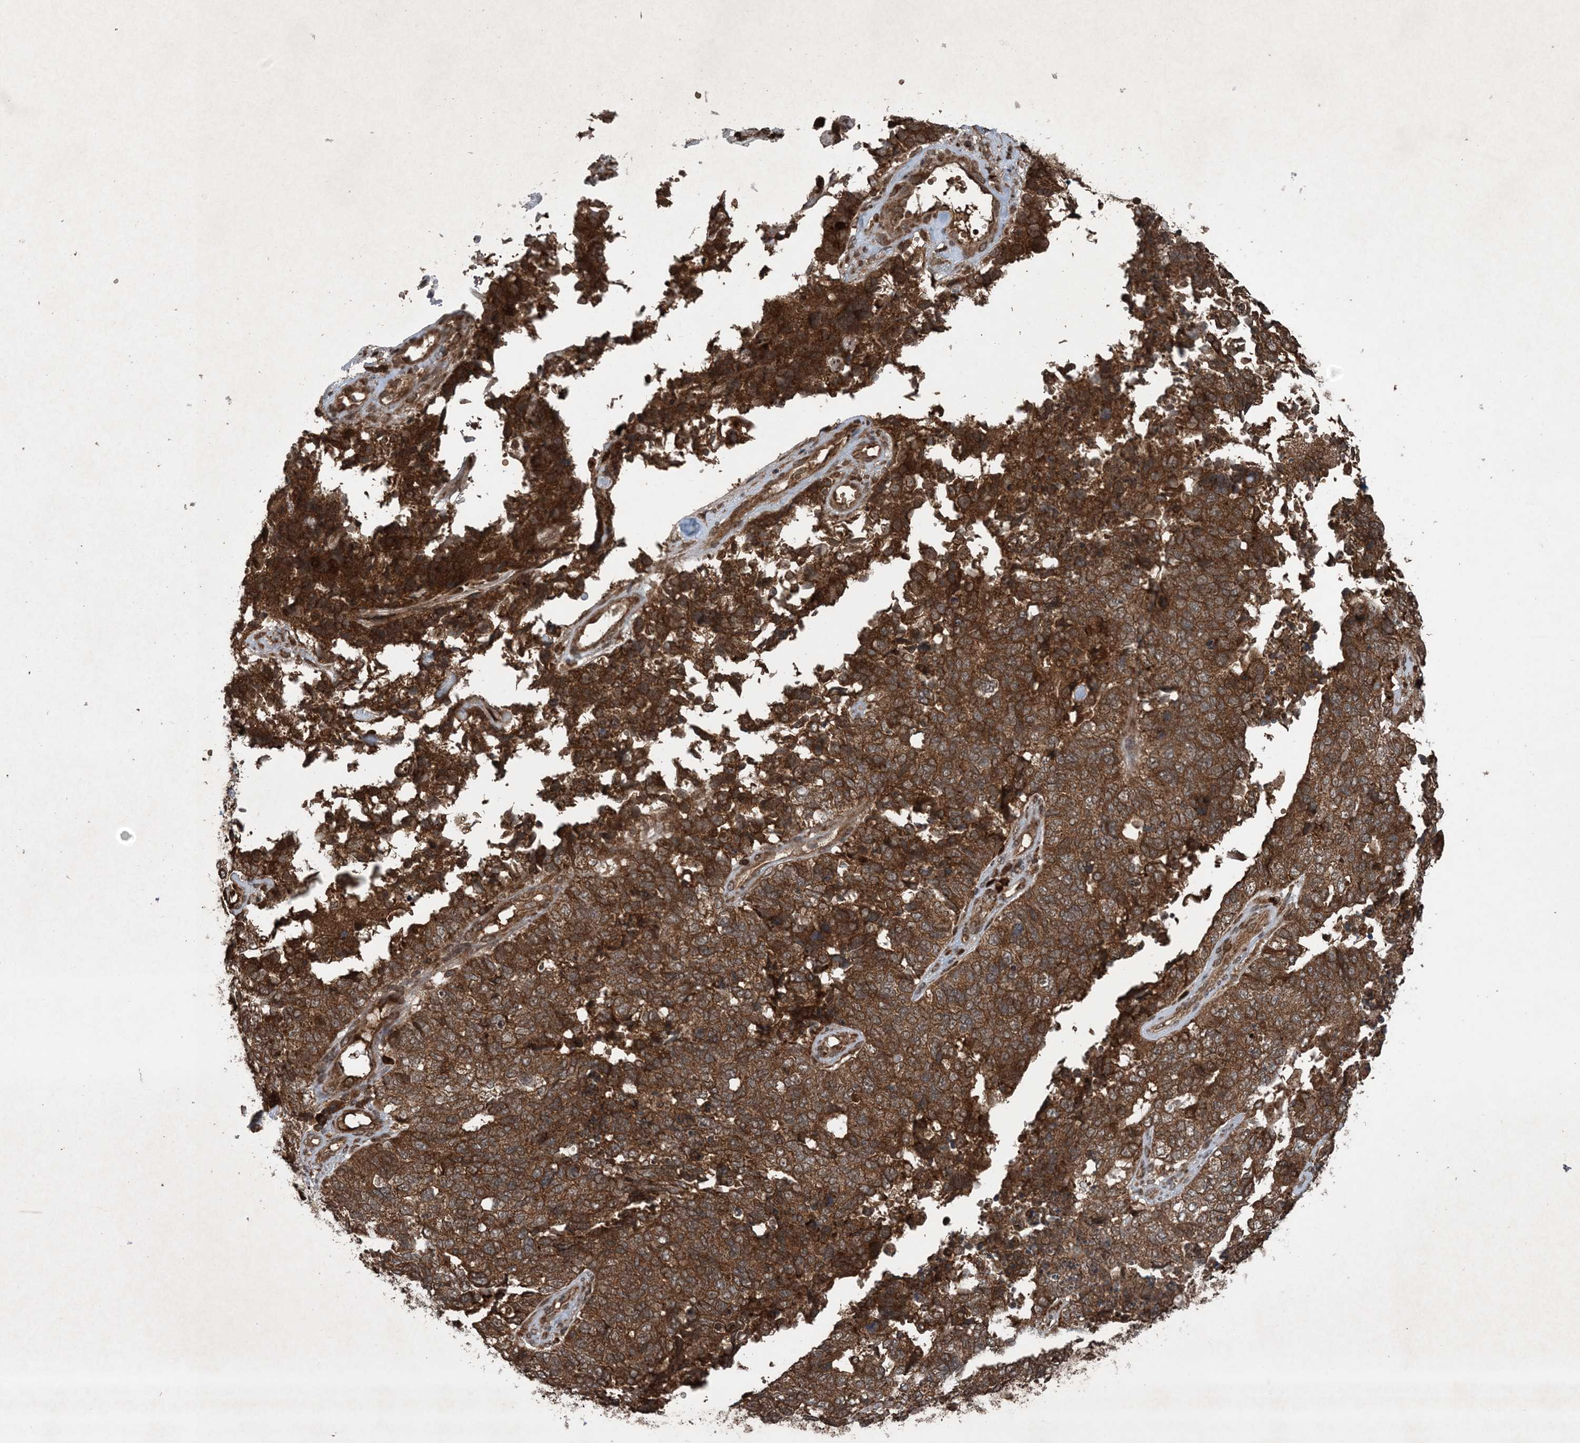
{"staining": {"intensity": "strong", "quantity": ">75%", "location": "cytoplasmic/membranous"}, "tissue": "cervical cancer", "cell_type": "Tumor cells", "image_type": "cancer", "snomed": [{"axis": "morphology", "description": "Squamous cell carcinoma, NOS"}, {"axis": "topography", "description": "Cervix"}], "caption": "Cervical cancer stained for a protein reveals strong cytoplasmic/membranous positivity in tumor cells.", "gene": "GNG5", "patient": {"sex": "female", "age": 63}}